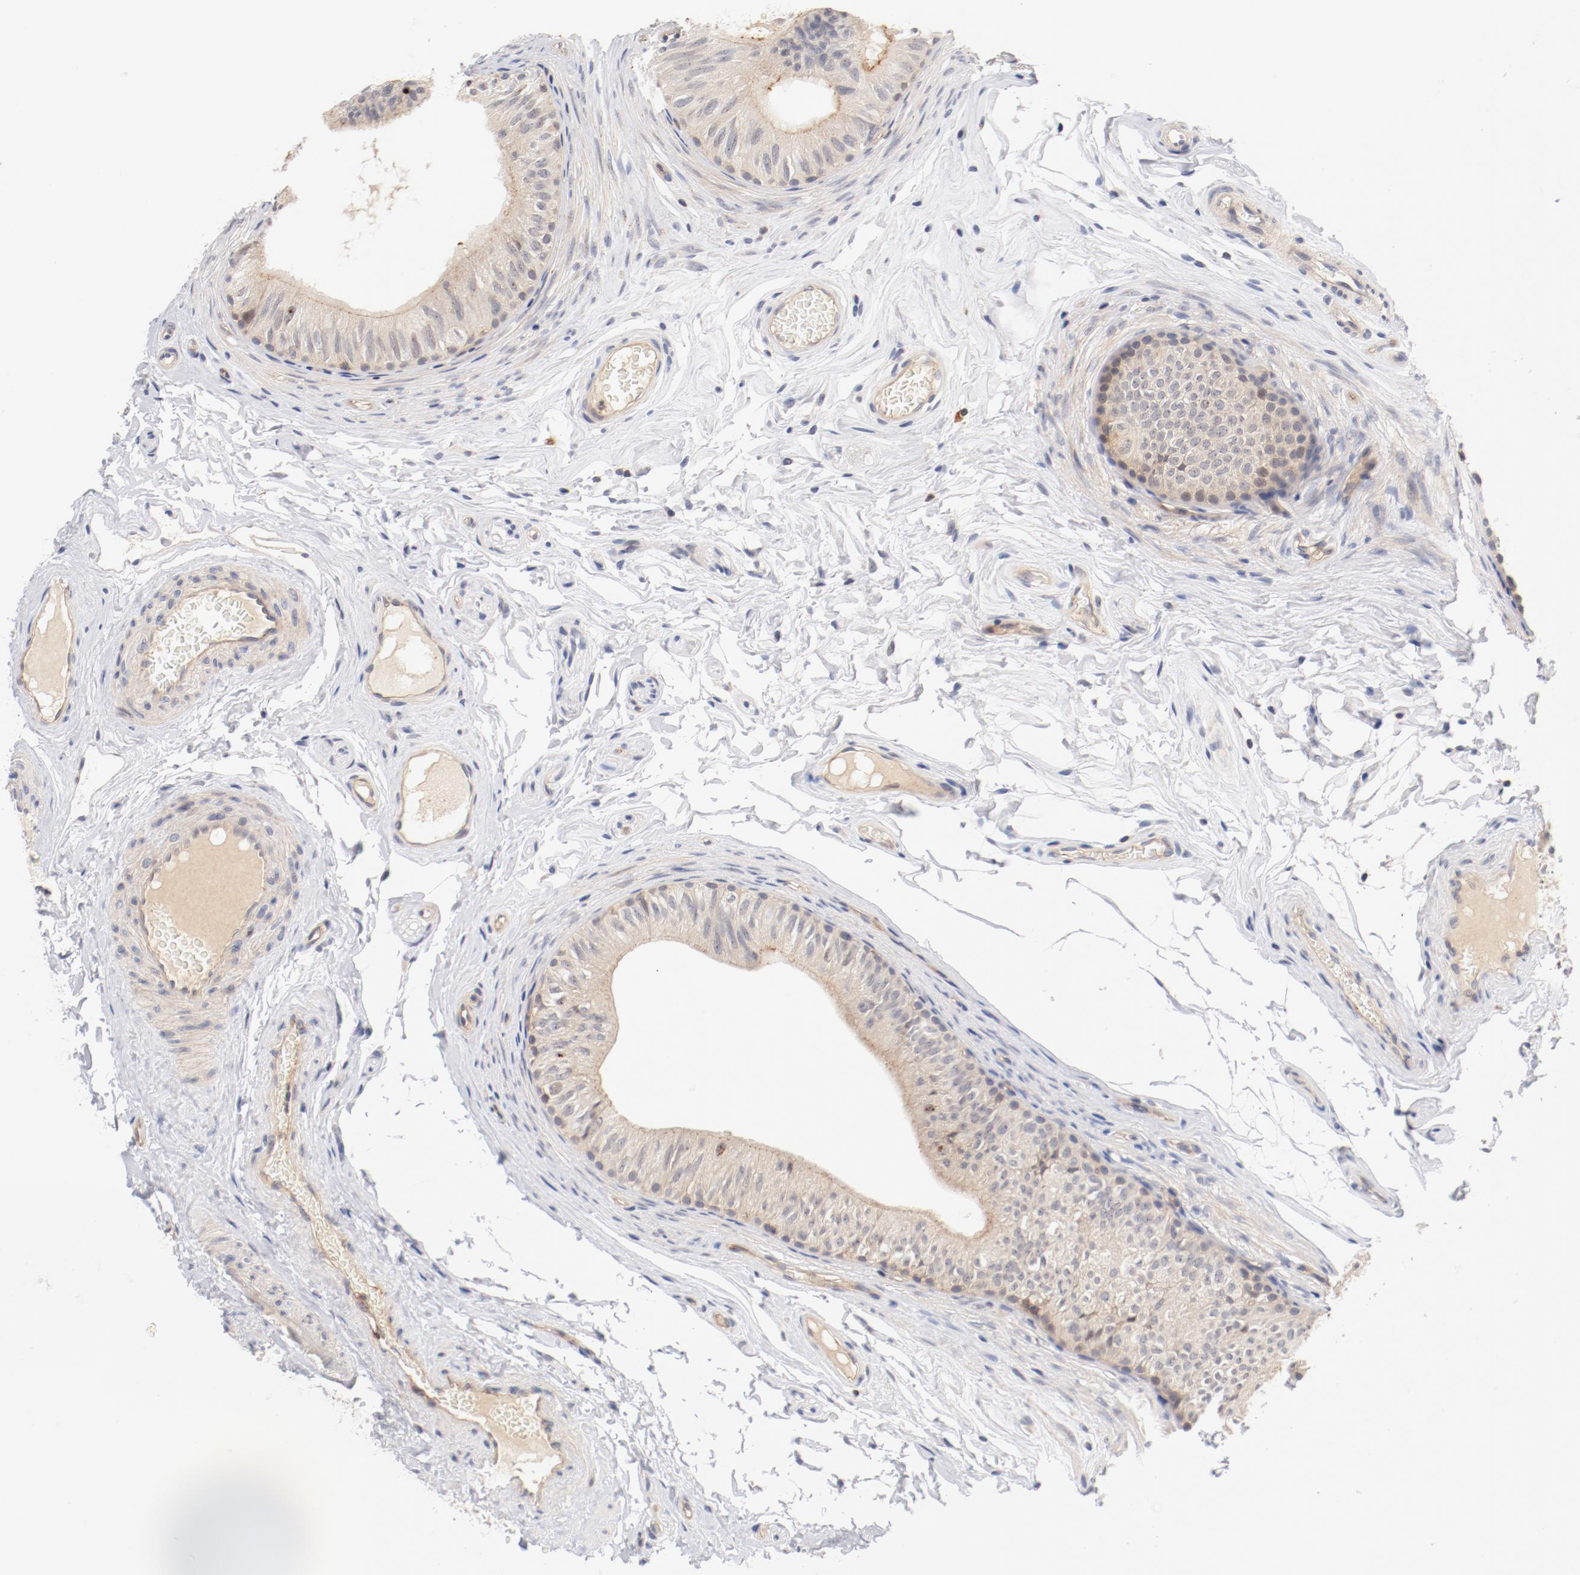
{"staining": {"intensity": "weak", "quantity": ">75%", "location": "cytoplasmic/membranous"}, "tissue": "epididymis", "cell_type": "Glandular cells", "image_type": "normal", "snomed": [{"axis": "morphology", "description": "Normal tissue, NOS"}, {"axis": "topography", "description": "Testis"}, {"axis": "topography", "description": "Epididymis"}], "caption": "Immunohistochemical staining of benign human epididymis shows low levels of weak cytoplasmic/membranous positivity in approximately >75% of glandular cells.", "gene": "ZNF267", "patient": {"sex": "male", "age": 36}}